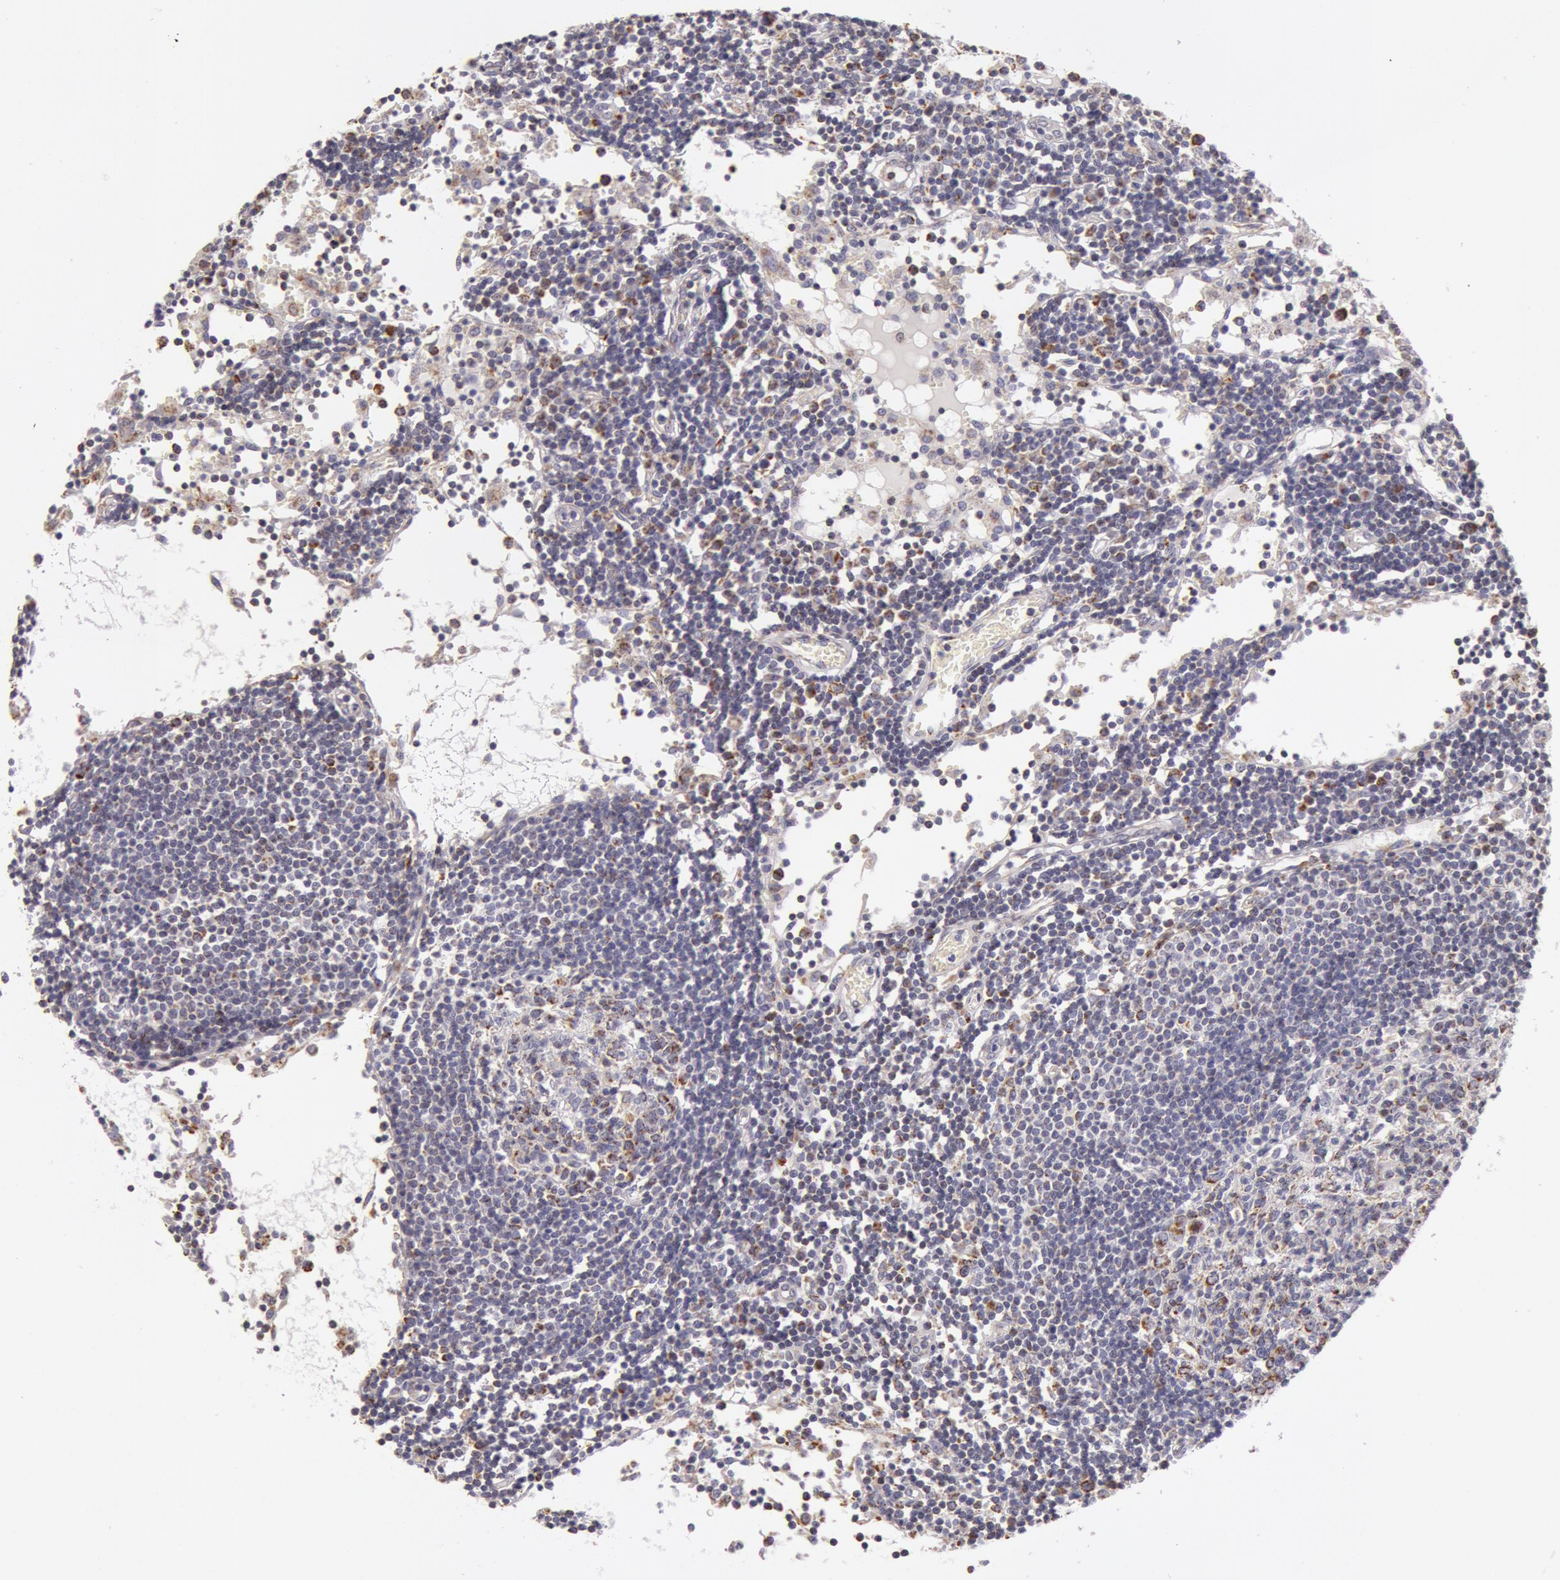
{"staining": {"intensity": "negative", "quantity": "none", "location": "none"}, "tissue": "lymph node", "cell_type": "Germinal center cells", "image_type": "normal", "snomed": [{"axis": "morphology", "description": "Normal tissue, NOS"}, {"axis": "topography", "description": "Lymph node"}], "caption": "This micrograph is of unremarkable lymph node stained with immunohistochemistry to label a protein in brown with the nuclei are counter-stained blue. There is no positivity in germinal center cells.", "gene": "KRT18", "patient": {"sex": "female", "age": 55}}